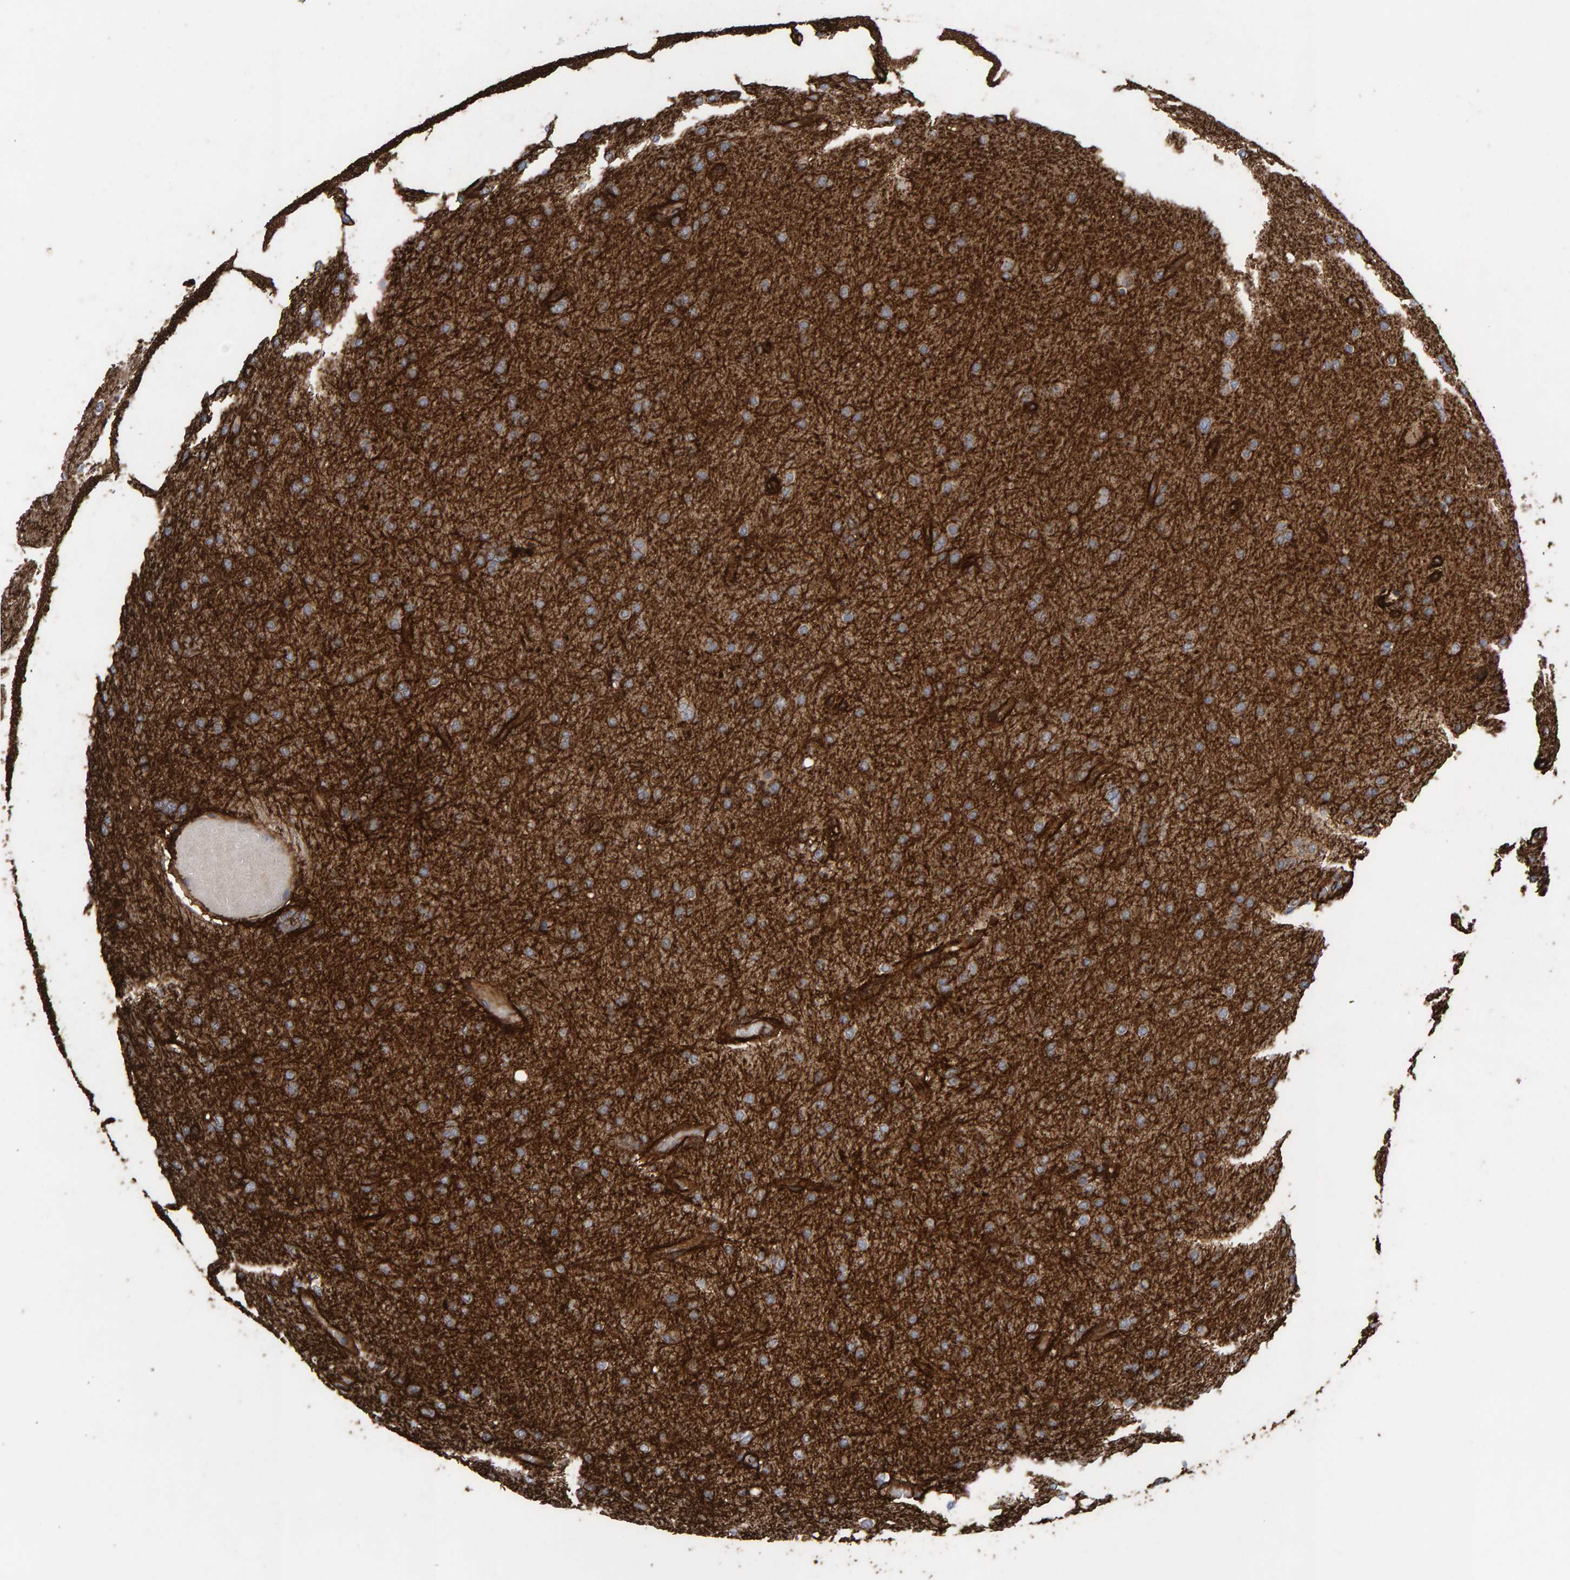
{"staining": {"intensity": "moderate", "quantity": ">75%", "location": "cytoplasmic/membranous"}, "tissue": "glioma", "cell_type": "Tumor cells", "image_type": "cancer", "snomed": [{"axis": "morphology", "description": "Glioma, malignant, High grade"}, {"axis": "topography", "description": "Cerebral cortex"}], "caption": "Tumor cells show medium levels of moderate cytoplasmic/membranous staining in about >75% of cells in malignant glioma (high-grade).", "gene": "ZNF347", "patient": {"sex": "female", "age": 36}}